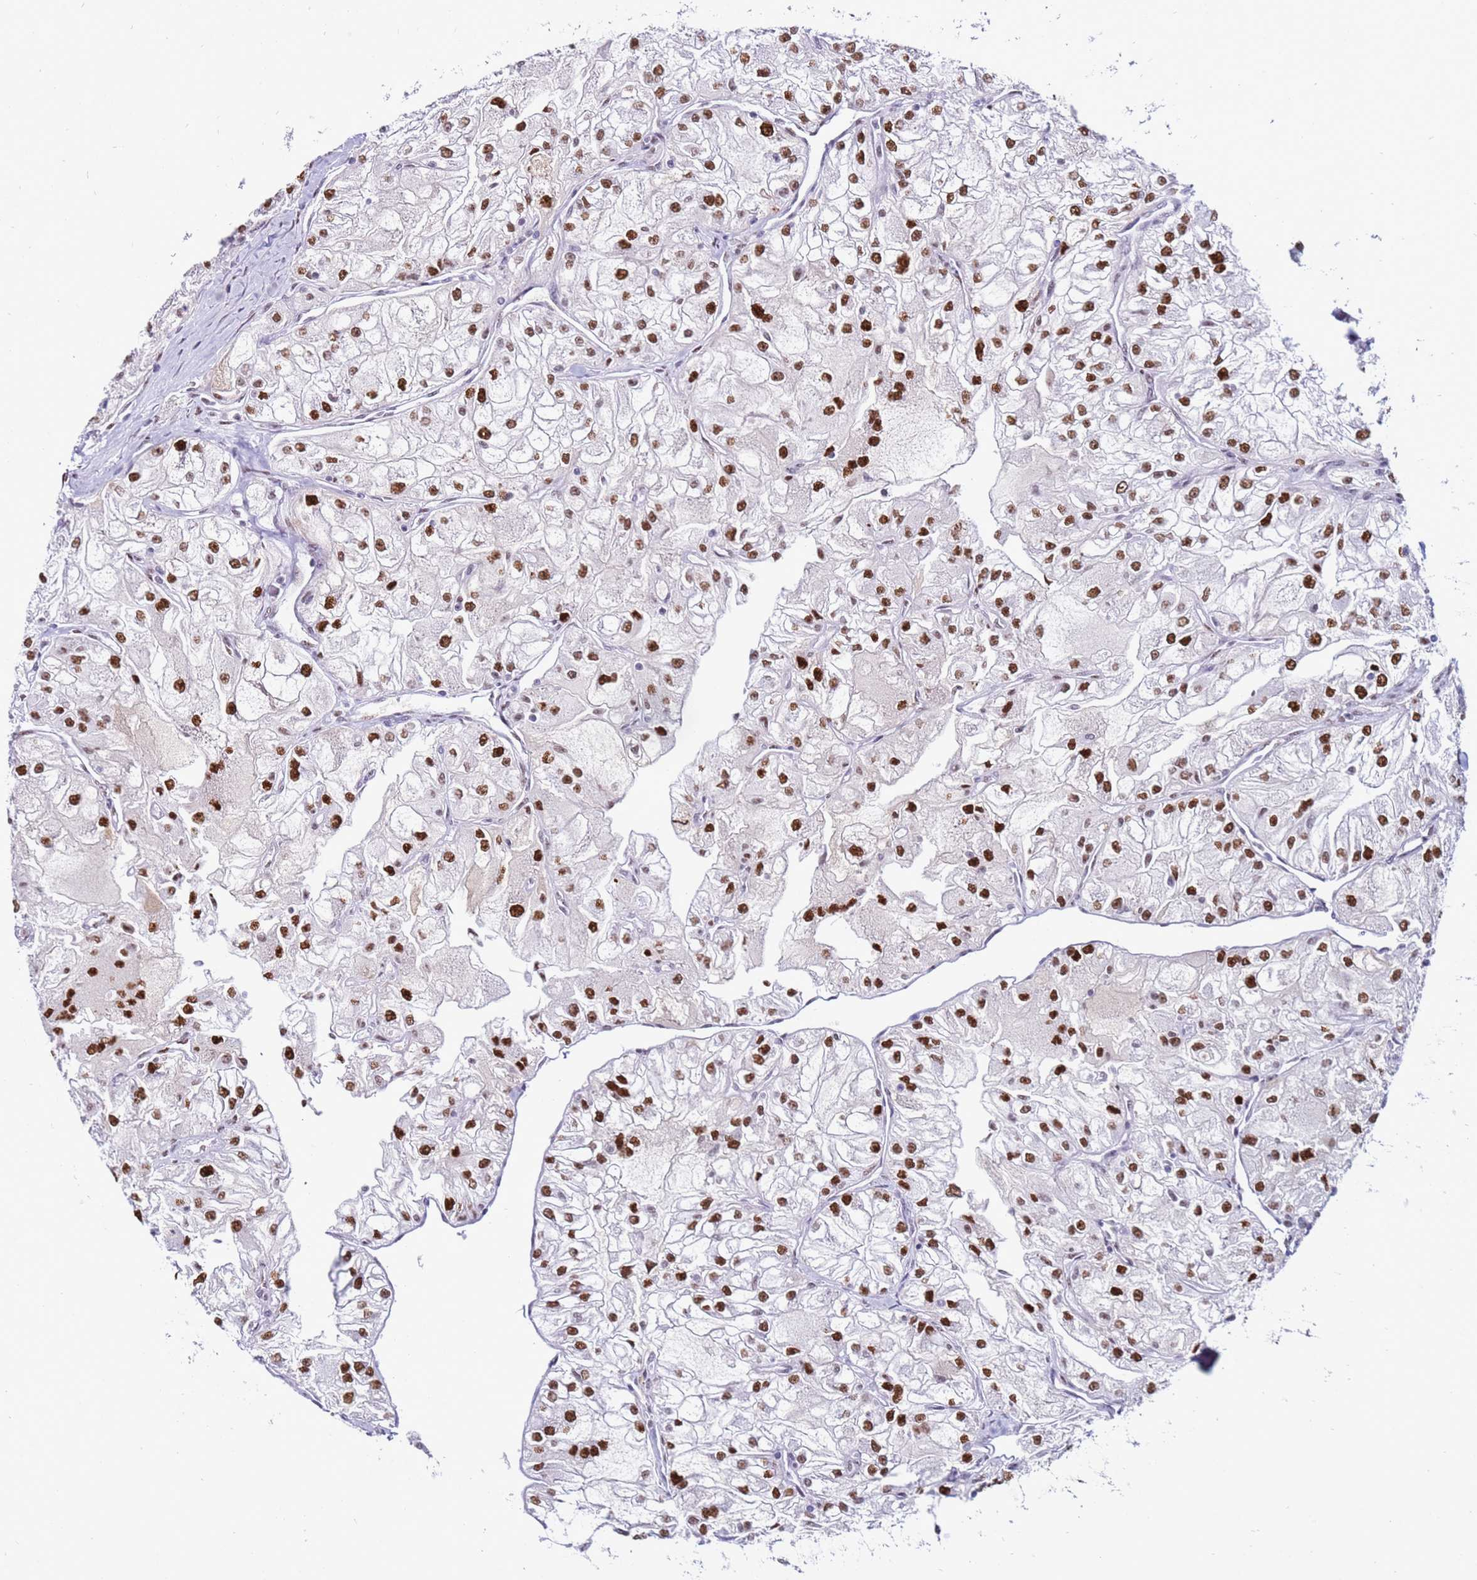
{"staining": {"intensity": "strong", "quantity": ">75%", "location": "nuclear"}, "tissue": "renal cancer", "cell_type": "Tumor cells", "image_type": "cancer", "snomed": [{"axis": "morphology", "description": "Adenocarcinoma, NOS"}, {"axis": "topography", "description": "Kidney"}], "caption": "The photomicrograph demonstrates immunohistochemical staining of renal cancer. There is strong nuclear positivity is identified in approximately >75% of tumor cells.", "gene": "KPNA4", "patient": {"sex": "female", "age": 72}}